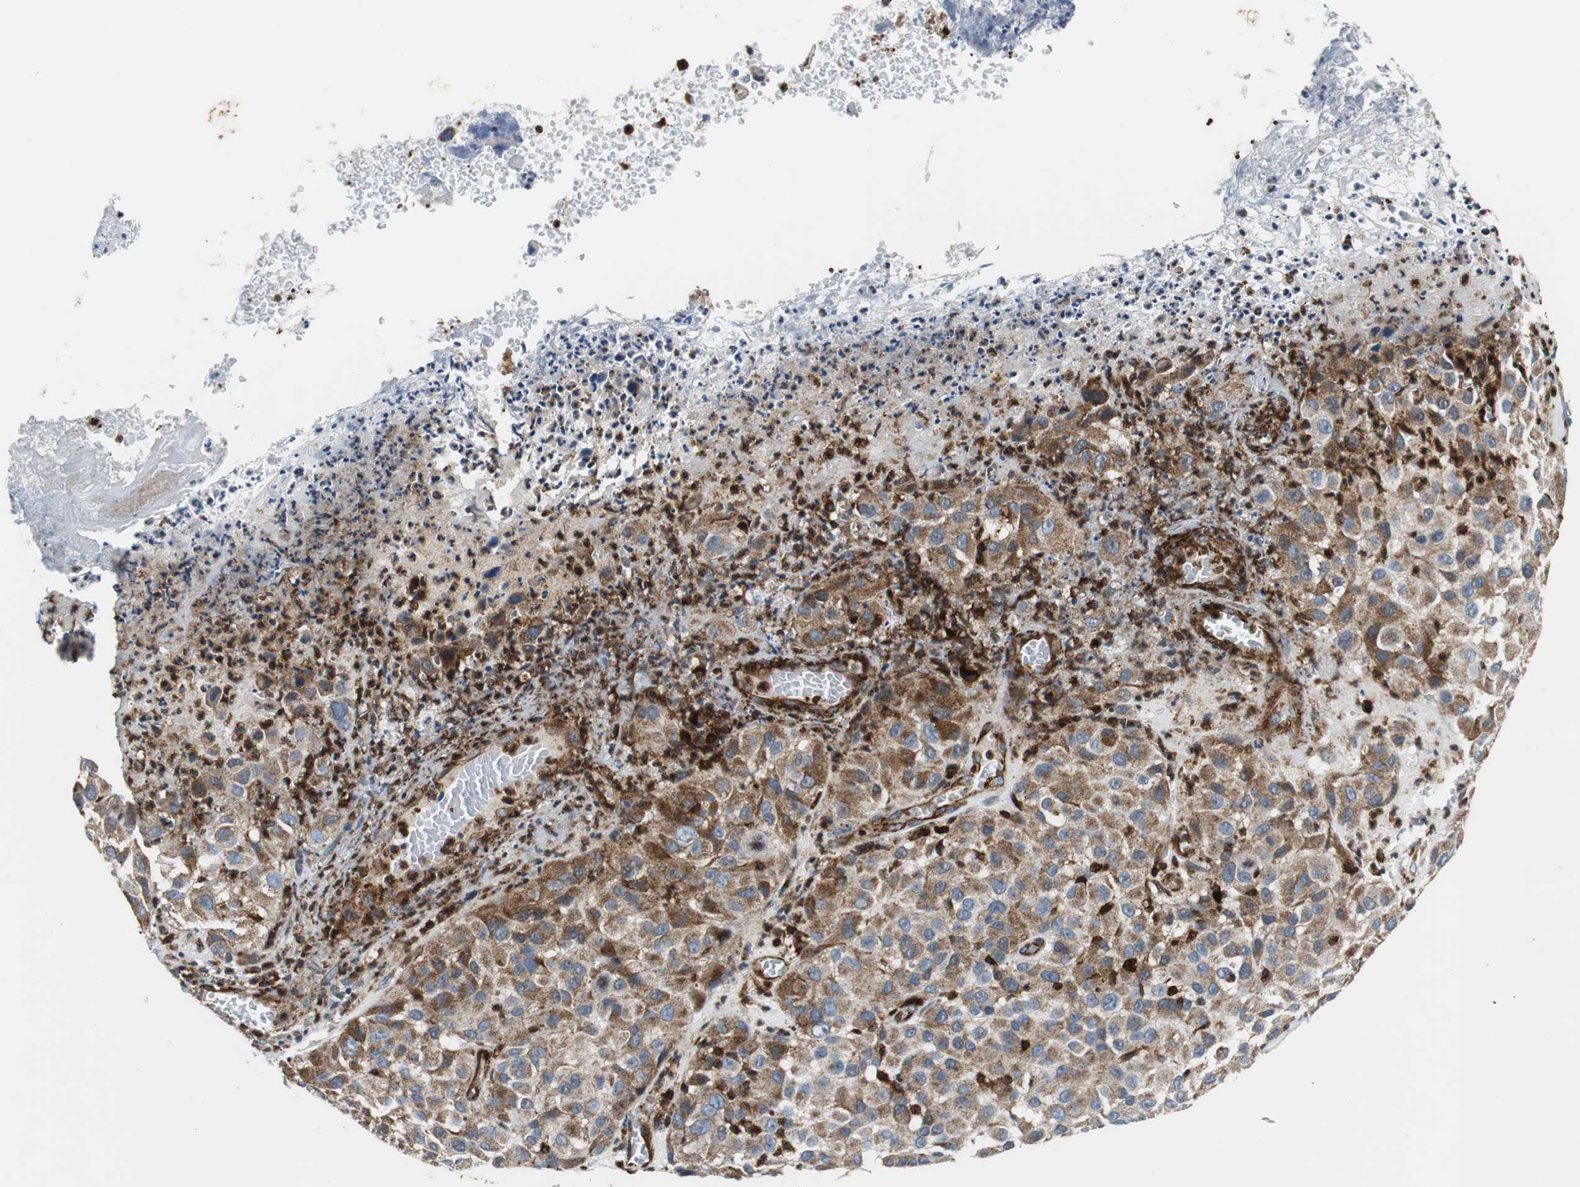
{"staining": {"intensity": "moderate", "quantity": ">75%", "location": "cytoplasmic/membranous"}, "tissue": "melanoma", "cell_type": "Tumor cells", "image_type": "cancer", "snomed": [{"axis": "morphology", "description": "Malignant melanoma, NOS"}, {"axis": "topography", "description": "Skin"}], "caption": "The image reveals immunohistochemical staining of melanoma. There is moderate cytoplasmic/membranous expression is seen in about >75% of tumor cells.", "gene": "TUBA4A", "patient": {"sex": "female", "age": 21}}